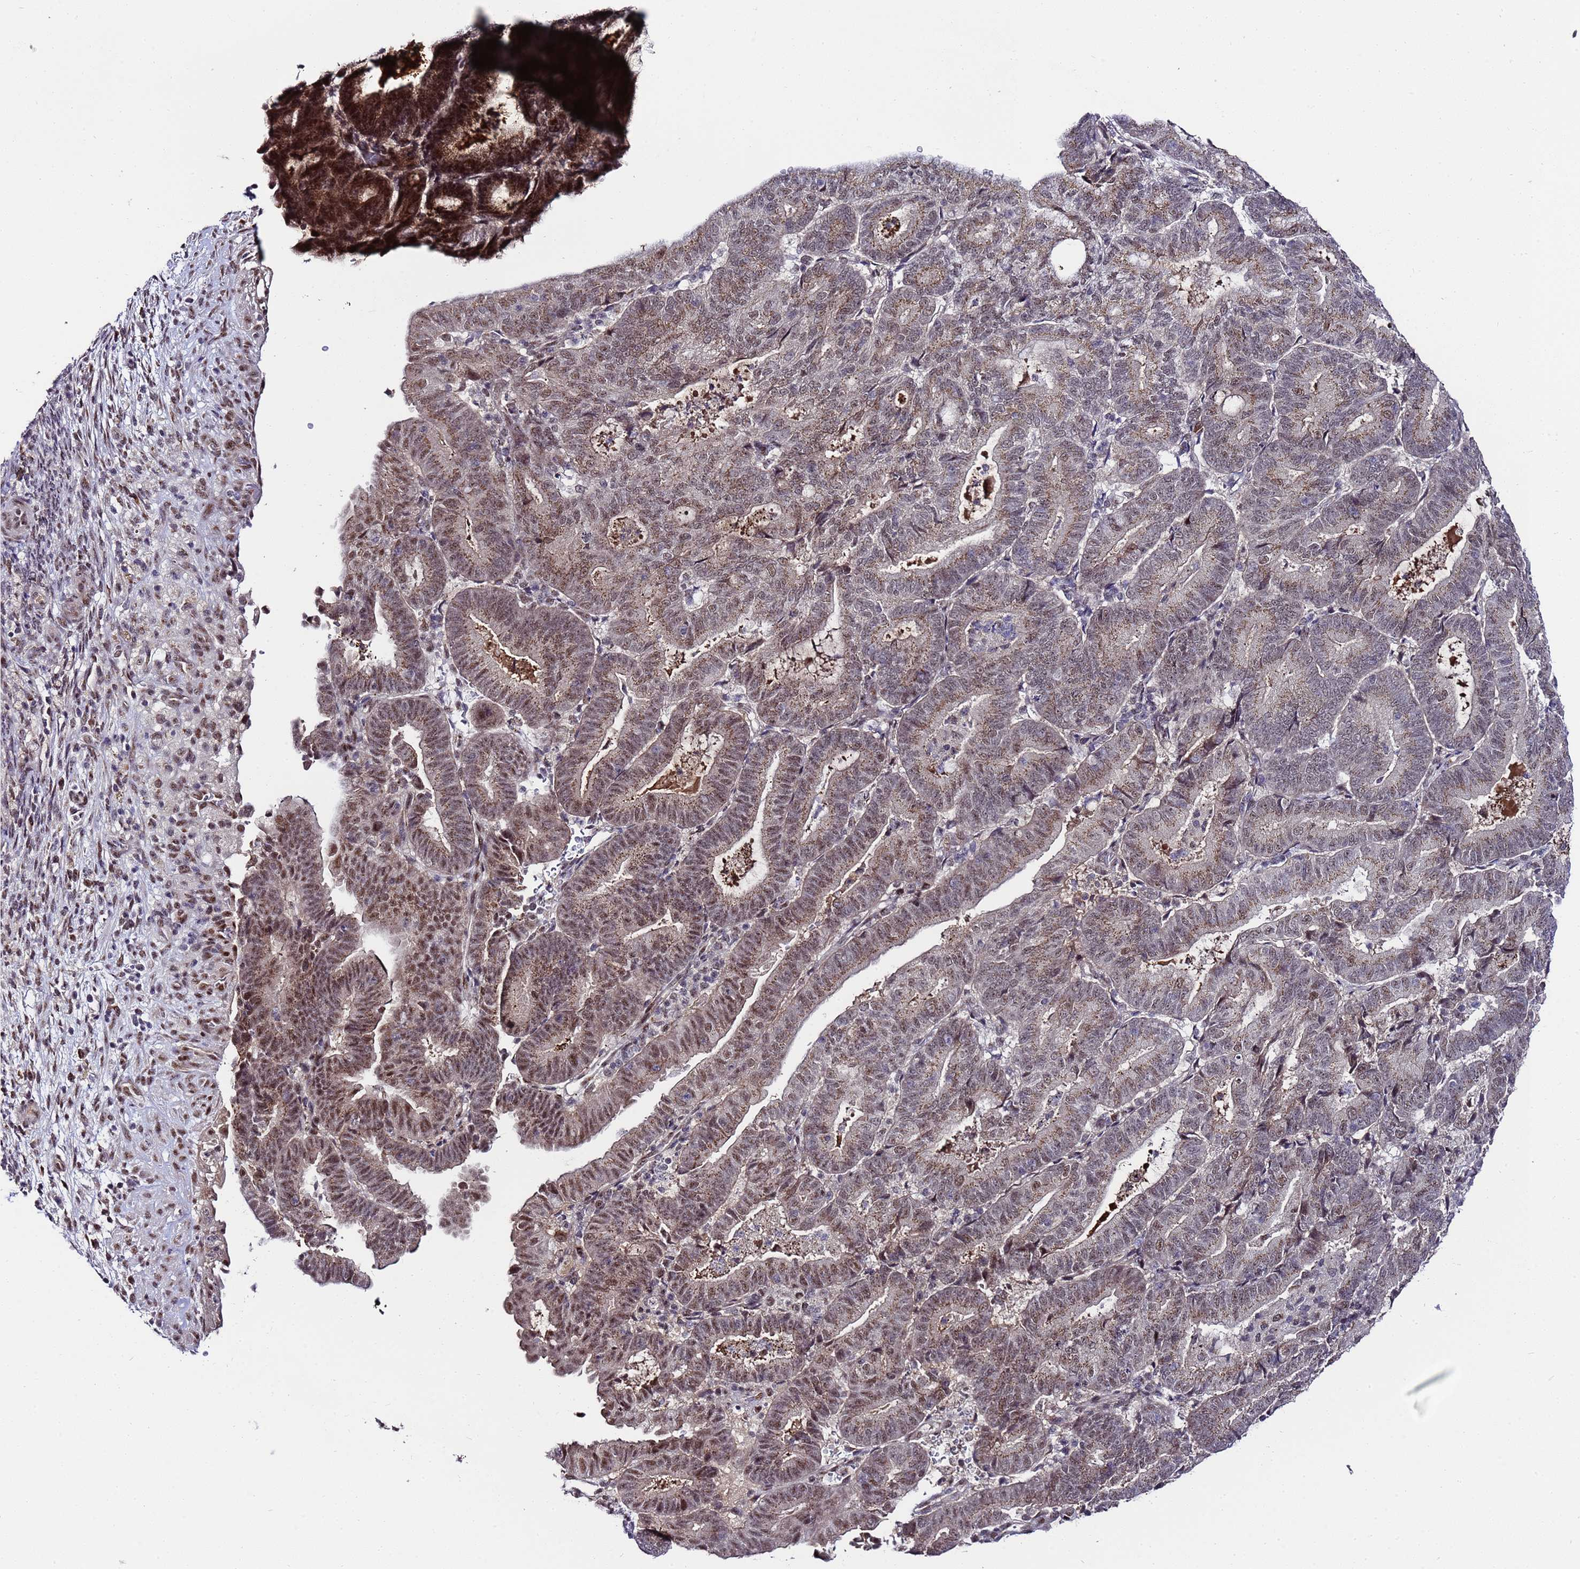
{"staining": {"intensity": "moderate", "quantity": ">75%", "location": "cytoplasmic/membranous,nuclear"}, "tissue": "endometrial cancer", "cell_type": "Tumor cells", "image_type": "cancer", "snomed": [{"axis": "morphology", "description": "Adenocarcinoma, NOS"}, {"axis": "topography", "description": "Endometrium"}], "caption": "Protein expression analysis of adenocarcinoma (endometrial) exhibits moderate cytoplasmic/membranous and nuclear staining in approximately >75% of tumor cells. (Brightfield microscopy of DAB IHC at high magnification).", "gene": "C19orf47", "patient": {"sex": "female", "age": 70}}